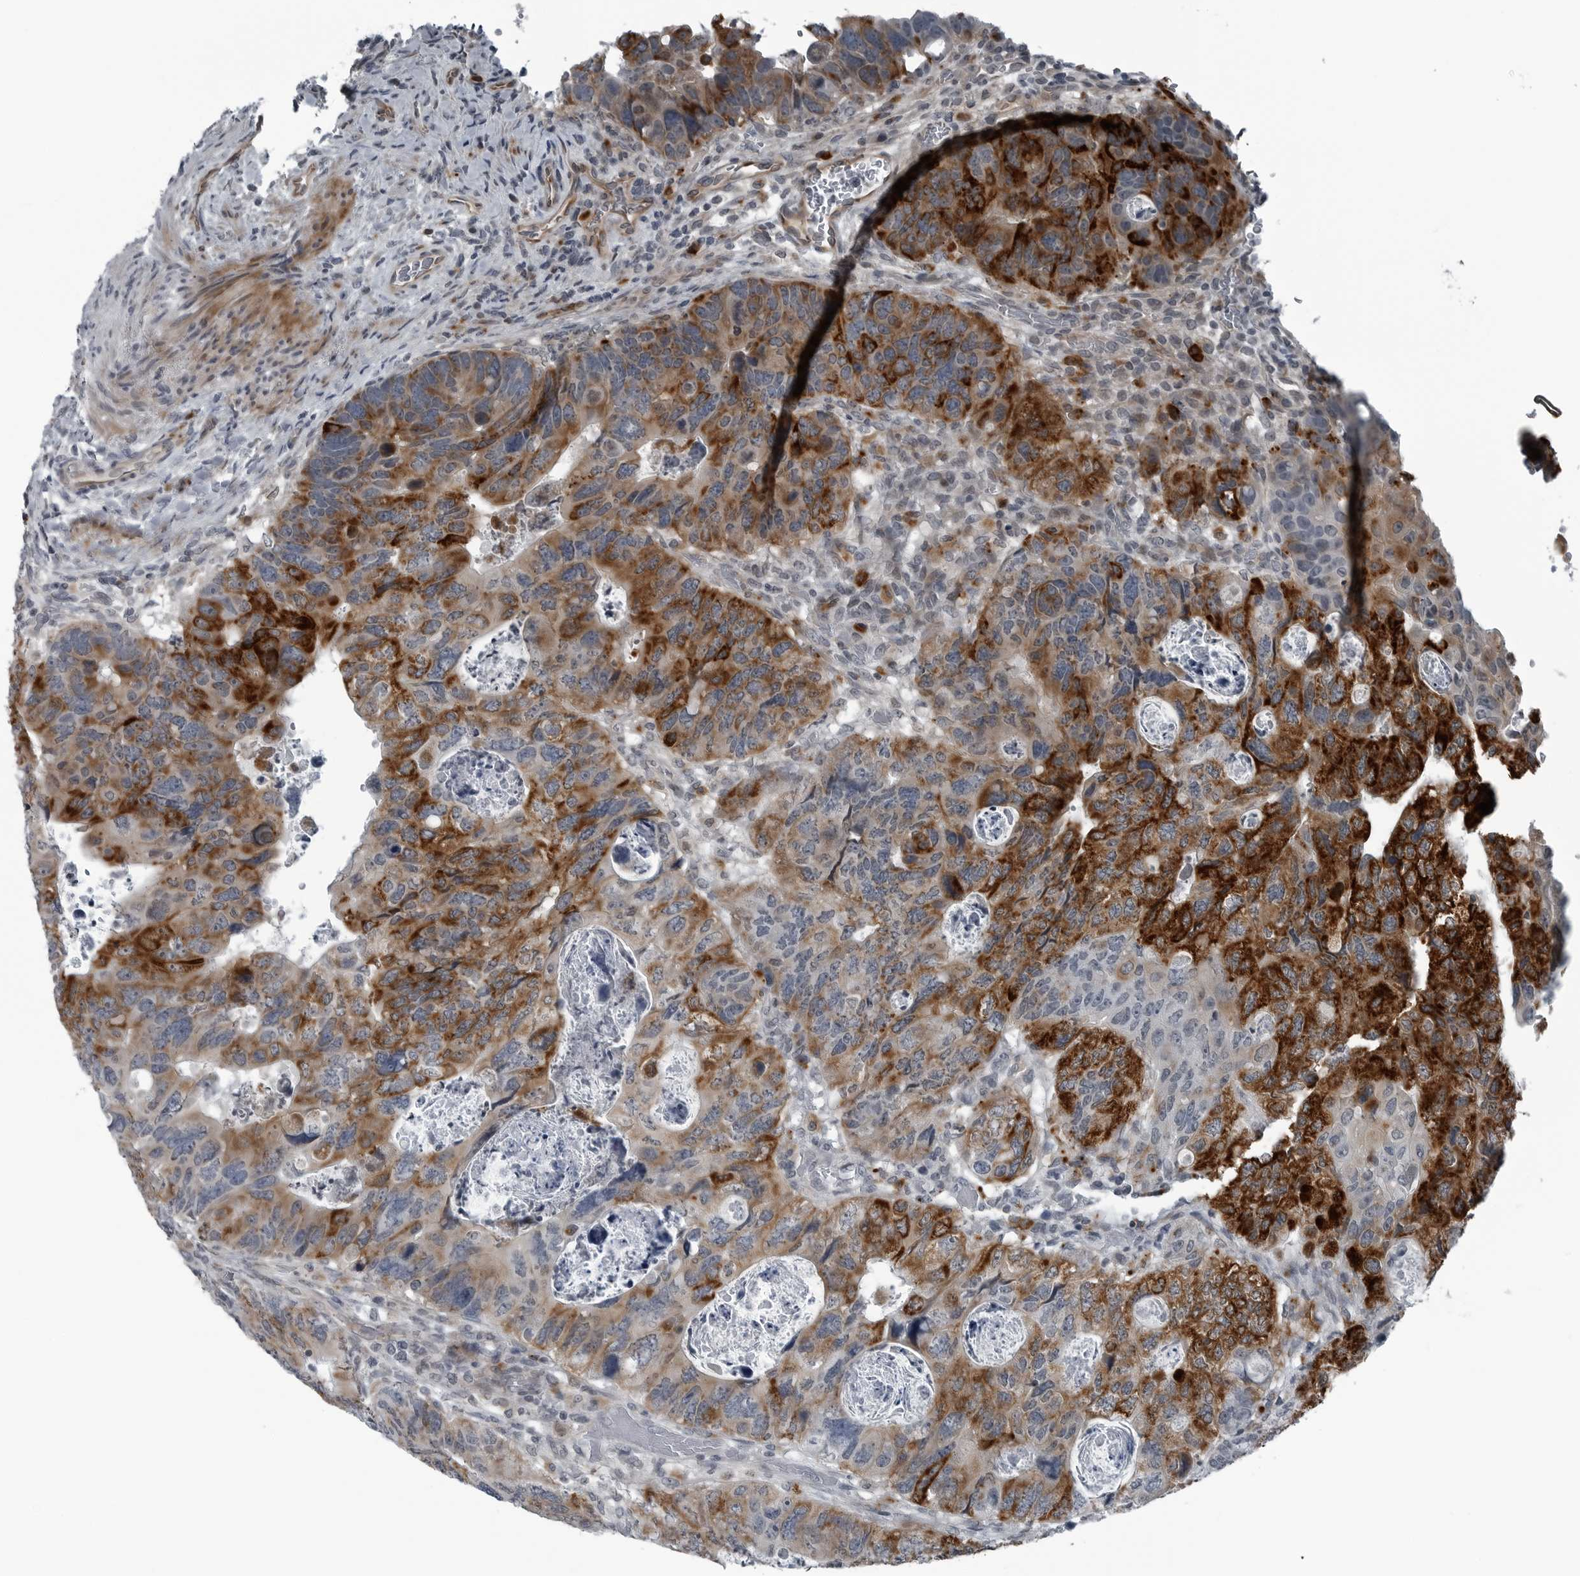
{"staining": {"intensity": "strong", "quantity": "25%-75%", "location": "cytoplasmic/membranous"}, "tissue": "colorectal cancer", "cell_type": "Tumor cells", "image_type": "cancer", "snomed": [{"axis": "morphology", "description": "Adenocarcinoma, NOS"}, {"axis": "topography", "description": "Rectum"}], "caption": "Colorectal adenocarcinoma was stained to show a protein in brown. There is high levels of strong cytoplasmic/membranous staining in approximately 25%-75% of tumor cells. (IHC, brightfield microscopy, high magnification).", "gene": "GAK", "patient": {"sex": "male", "age": 59}}